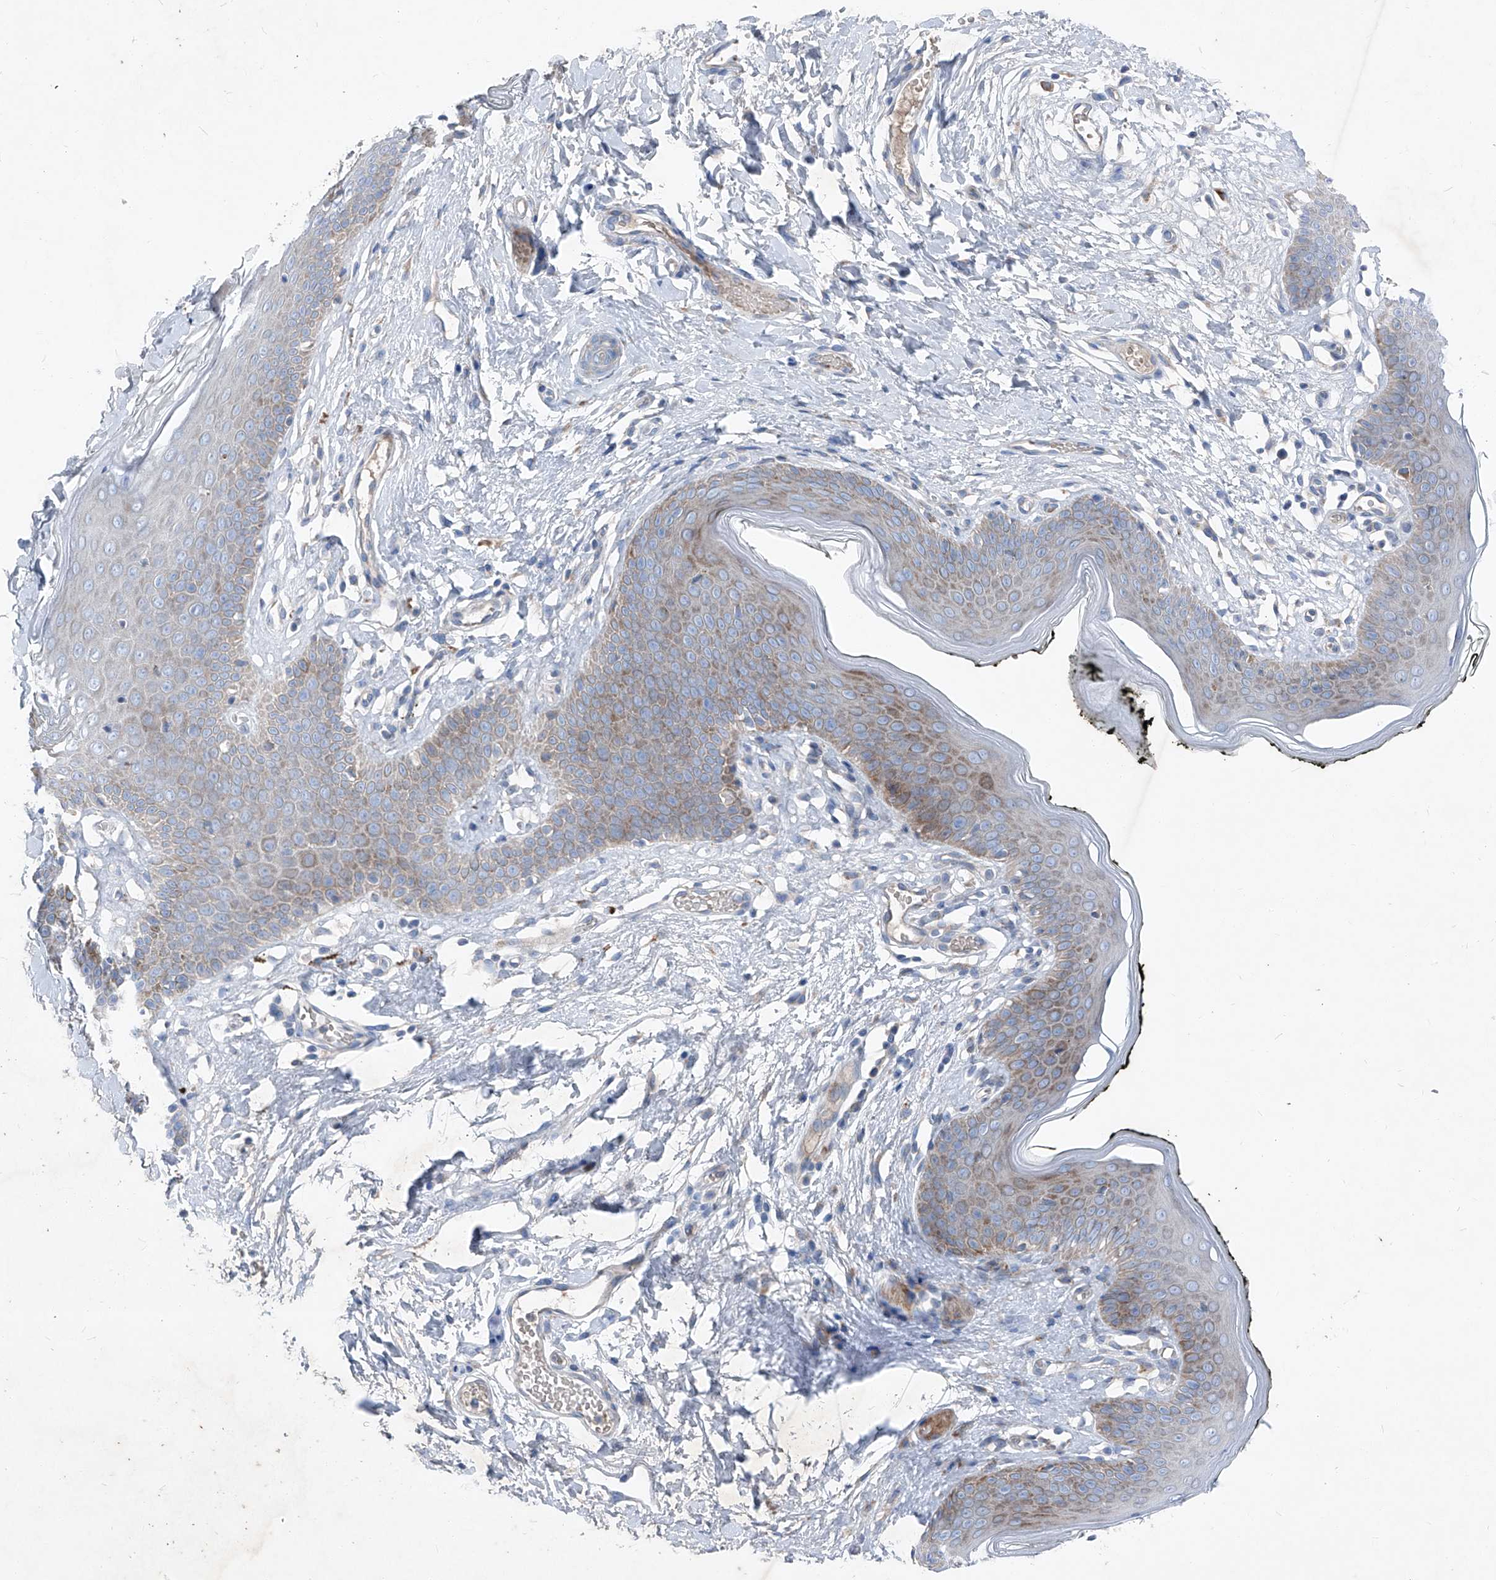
{"staining": {"intensity": "moderate", "quantity": "25%-75%", "location": "cytoplasmic/membranous"}, "tissue": "skin", "cell_type": "Epidermal cells", "image_type": "normal", "snomed": [{"axis": "morphology", "description": "Normal tissue, NOS"}, {"axis": "morphology", "description": "Inflammation, NOS"}, {"axis": "topography", "description": "Vulva"}], "caption": "Immunohistochemistry (IHC) staining of normal skin, which demonstrates medium levels of moderate cytoplasmic/membranous staining in approximately 25%-75% of epidermal cells indicating moderate cytoplasmic/membranous protein positivity. The staining was performed using DAB (3,3'-diaminobenzidine) (brown) for protein detection and nuclei were counterstained in hematoxylin (blue).", "gene": "IFI27", "patient": {"sex": "female", "age": 84}}